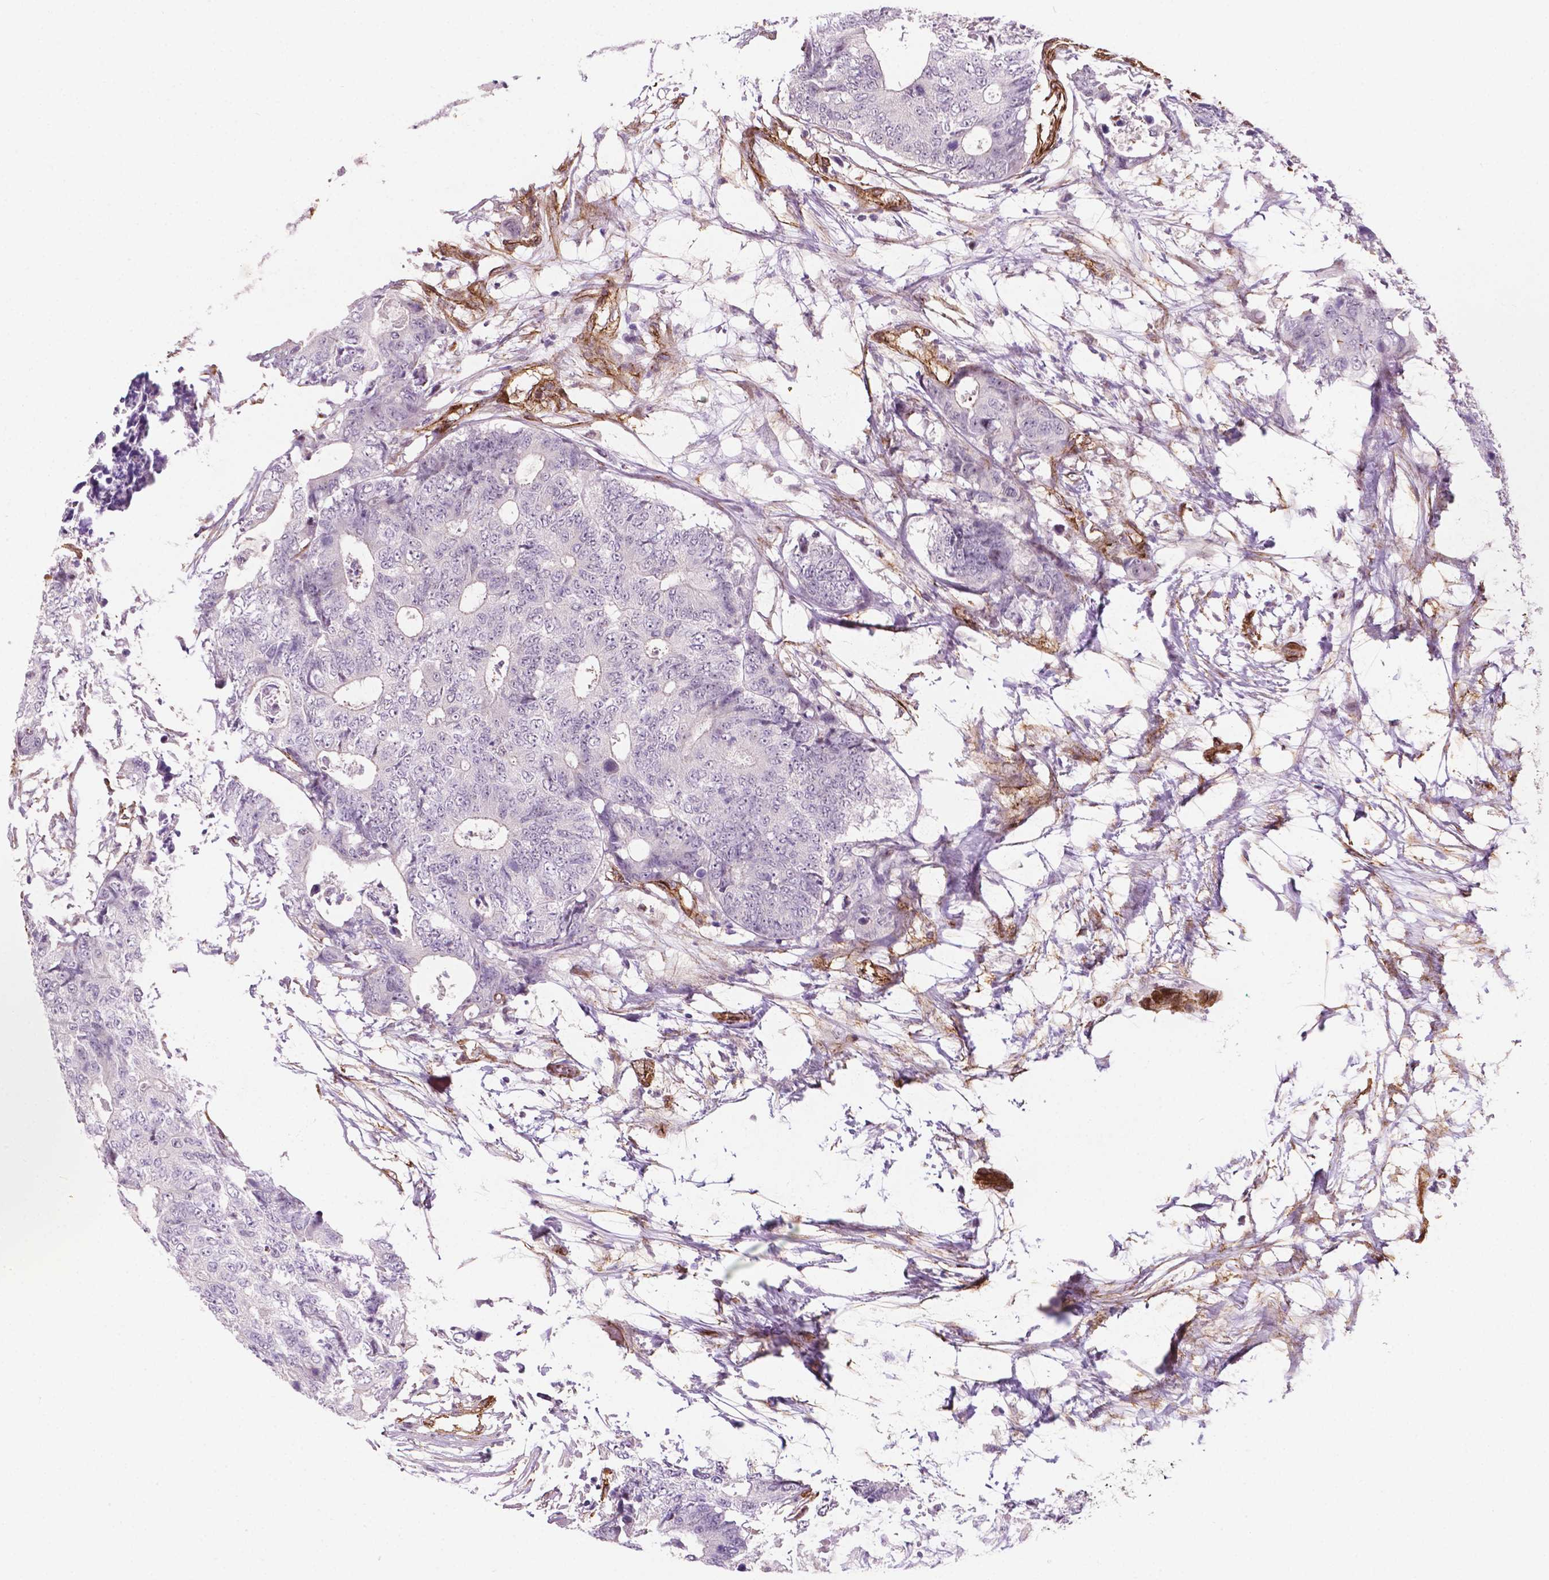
{"staining": {"intensity": "negative", "quantity": "none", "location": "none"}, "tissue": "colorectal cancer", "cell_type": "Tumor cells", "image_type": "cancer", "snomed": [{"axis": "morphology", "description": "Adenocarcinoma, NOS"}, {"axis": "topography", "description": "Colon"}], "caption": "Immunohistochemistry (IHC) of human adenocarcinoma (colorectal) exhibits no positivity in tumor cells.", "gene": "EGFL8", "patient": {"sex": "female", "age": 48}}